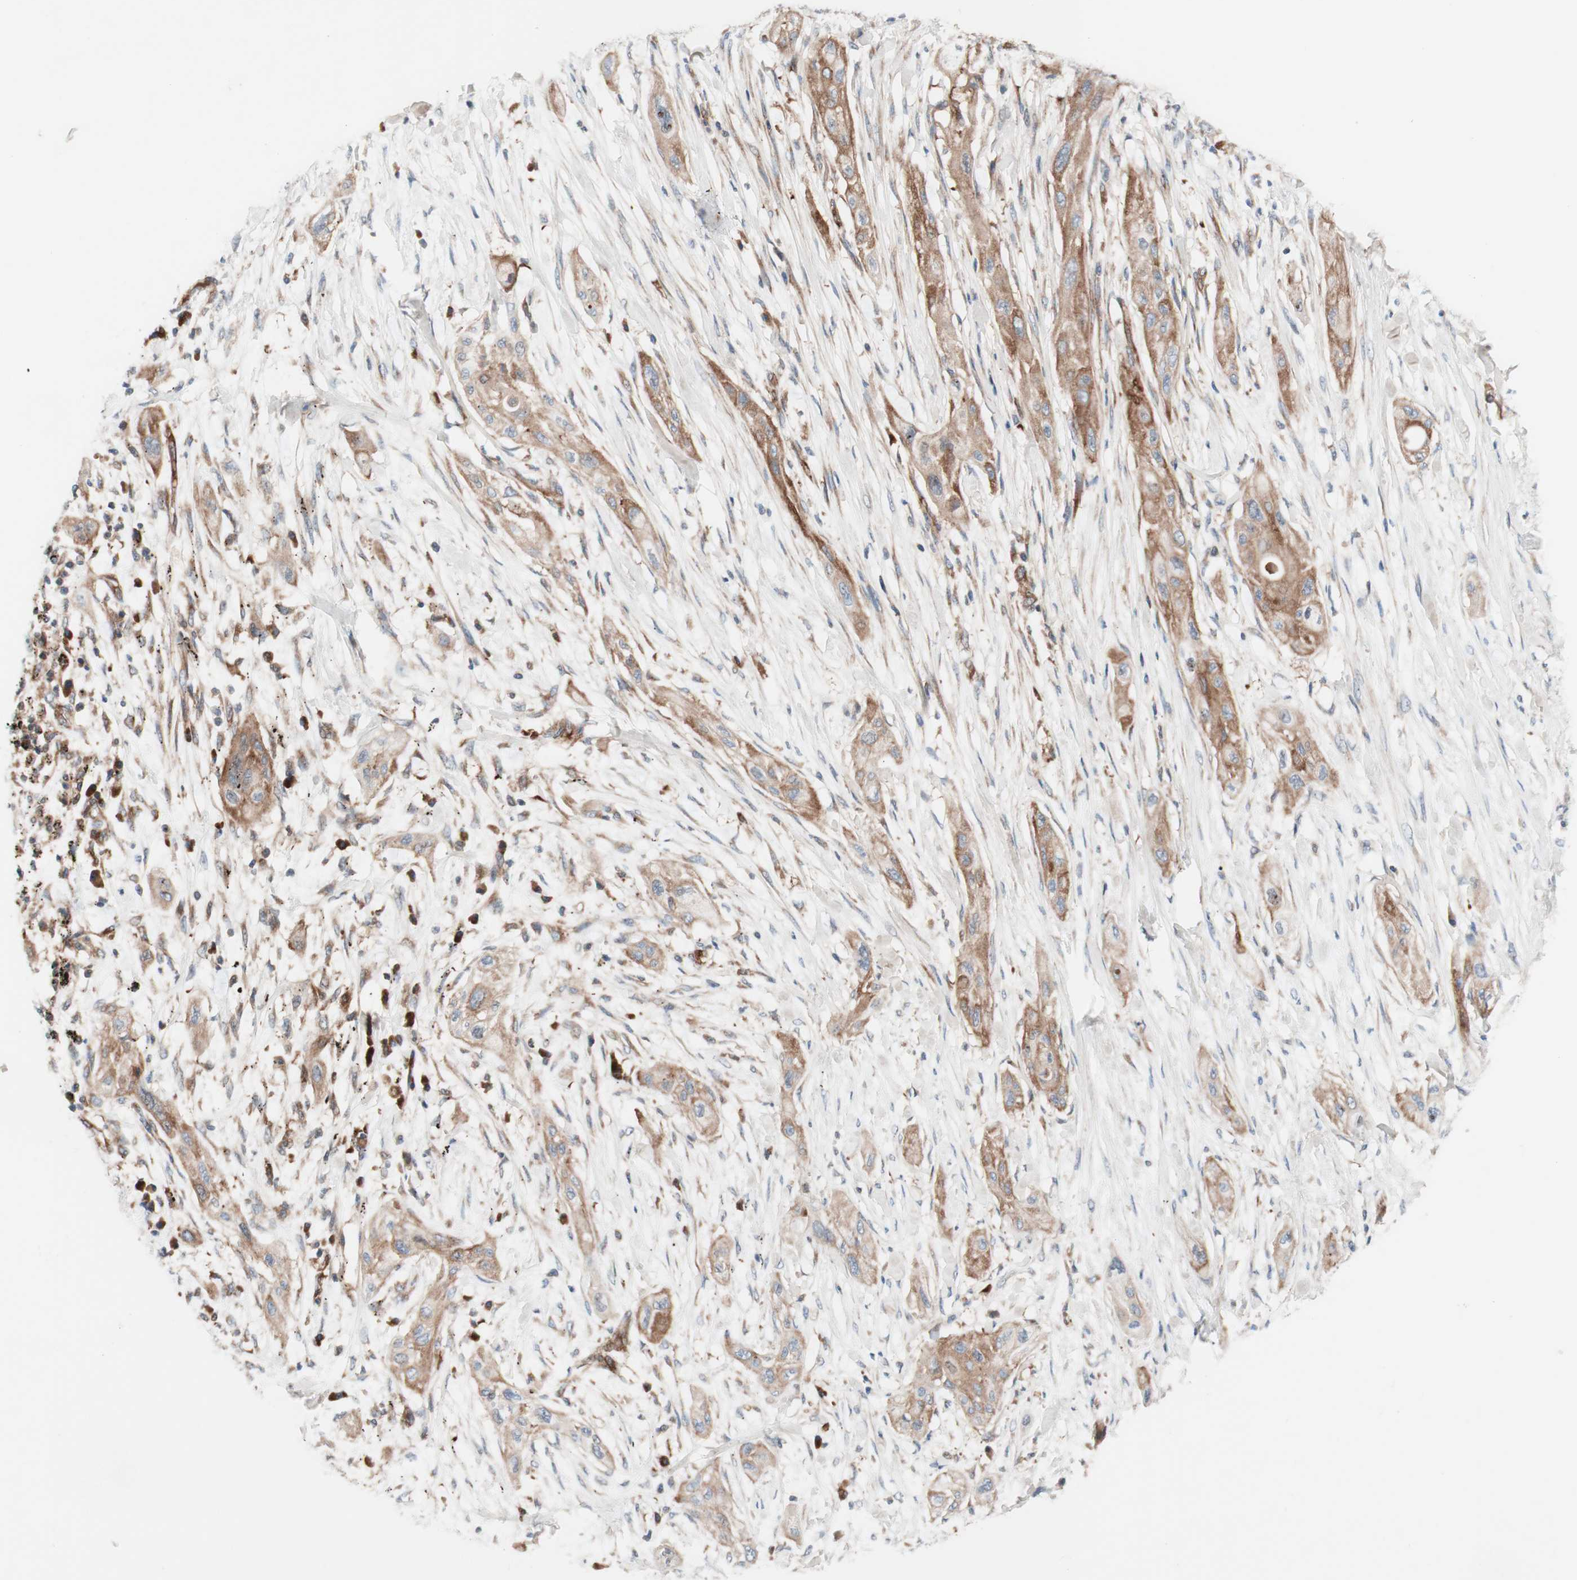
{"staining": {"intensity": "moderate", "quantity": ">75%", "location": "cytoplasmic/membranous"}, "tissue": "lung cancer", "cell_type": "Tumor cells", "image_type": "cancer", "snomed": [{"axis": "morphology", "description": "Squamous cell carcinoma, NOS"}, {"axis": "topography", "description": "Lung"}], "caption": "Immunohistochemistry (IHC) micrograph of neoplastic tissue: human lung cancer (squamous cell carcinoma) stained using immunohistochemistry reveals medium levels of moderate protein expression localized specifically in the cytoplasmic/membranous of tumor cells, appearing as a cytoplasmic/membranous brown color.", "gene": "CCN4", "patient": {"sex": "female", "age": 47}}